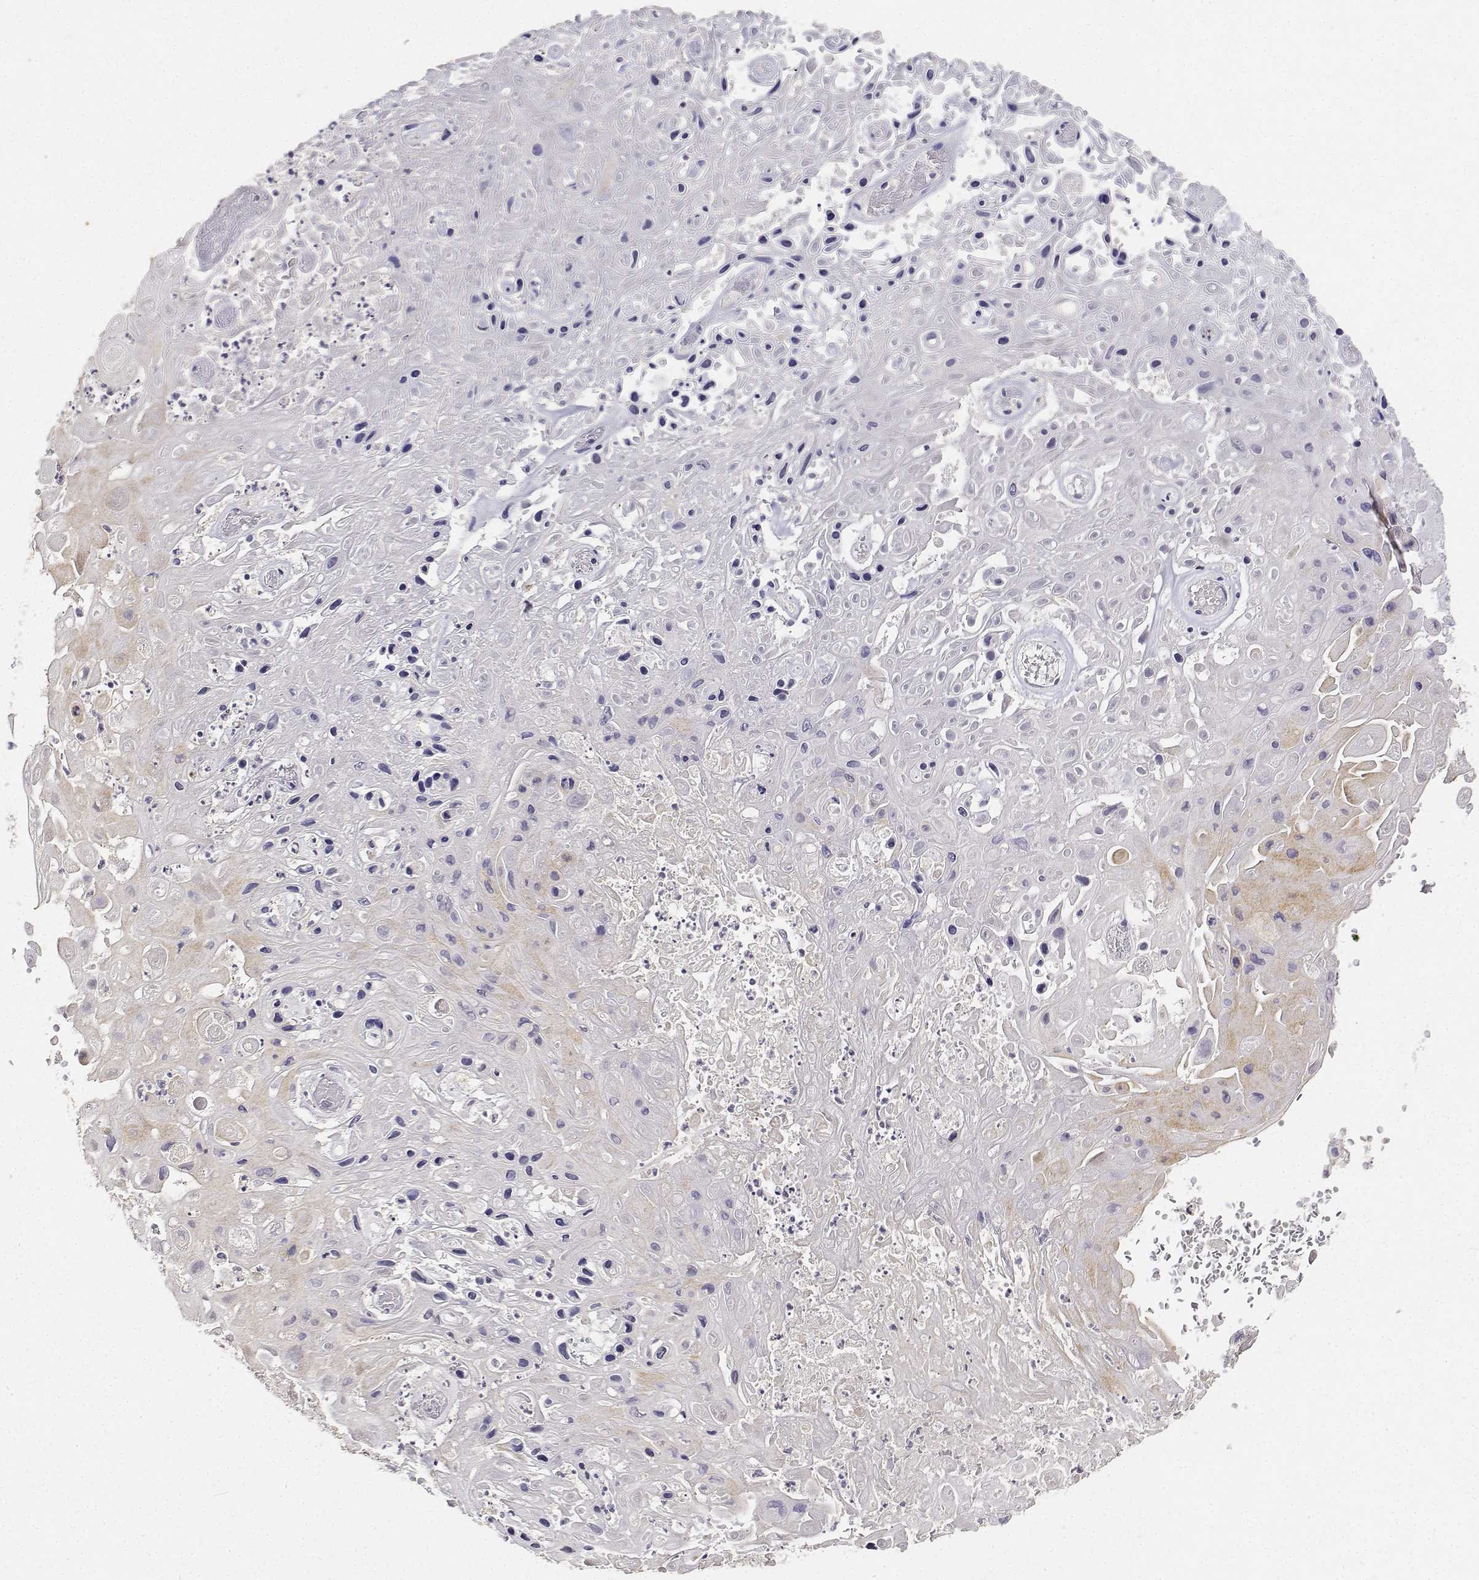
{"staining": {"intensity": "negative", "quantity": "none", "location": "none"}, "tissue": "skin cancer", "cell_type": "Tumor cells", "image_type": "cancer", "snomed": [{"axis": "morphology", "description": "Squamous cell carcinoma, NOS"}, {"axis": "topography", "description": "Skin"}], "caption": "Immunohistochemistry of squamous cell carcinoma (skin) exhibits no positivity in tumor cells.", "gene": "PAEP", "patient": {"sex": "male", "age": 82}}